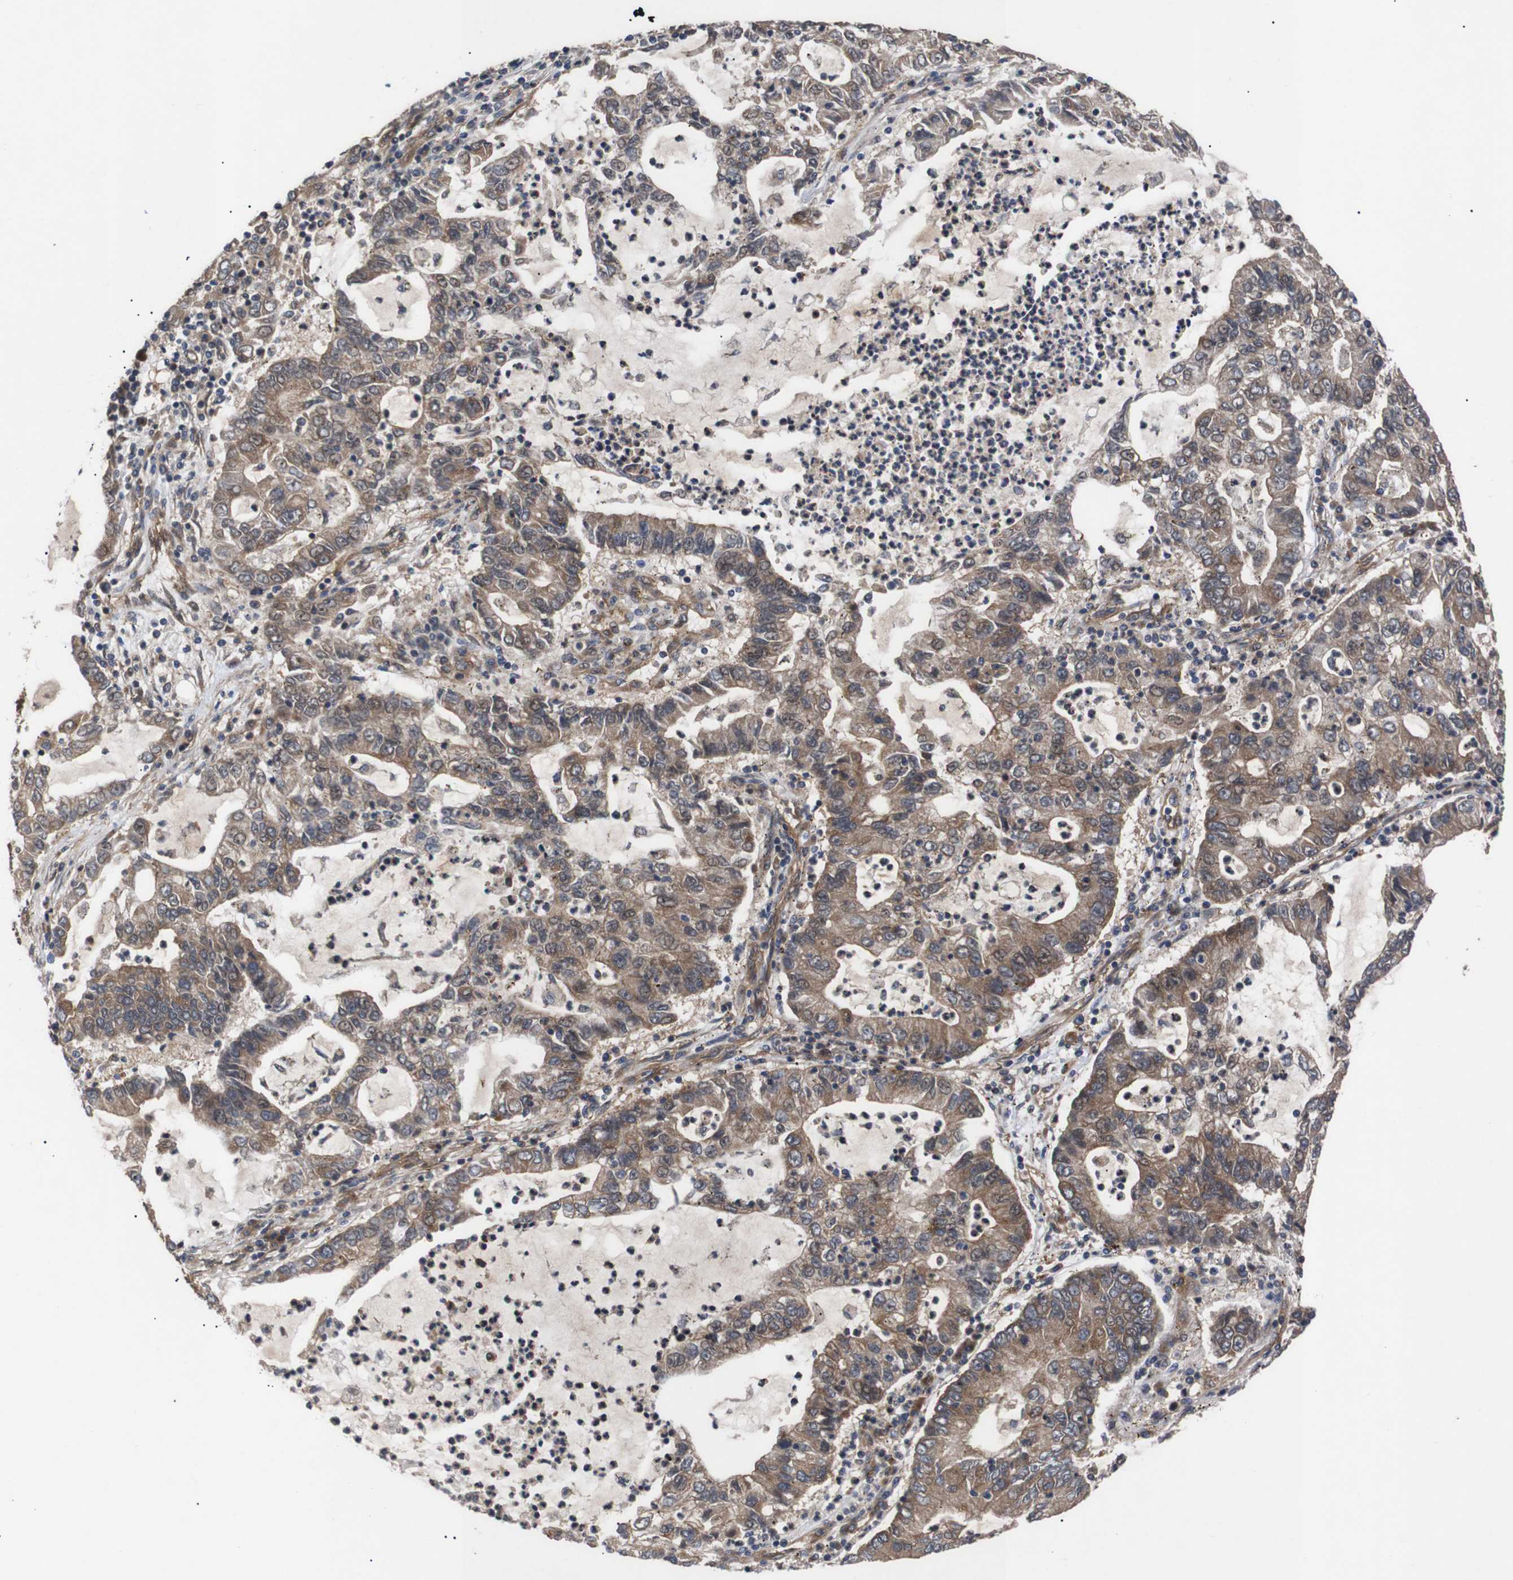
{"staining": {"intensity": "moderate", "quantity": ">75%", "location": "cytoplasmic/membranous"}, "tissue": "lung cancer", "cell_type": "Tumor cells", "image_type": "cancer", "snomed": [{"axis": "morphology", "description": "Adenocarcinoma, NOS"}, {"axis": "topography", "description": "Lung"}], "caption": "Lung adenocarcinoma stained for a protein (brown) exhibits moderate cytoplasmic/membranous positive positivity in about >75% of tumor cells.", "gene": "PAWR", "patient": {"sex": "female", "age": 51}}